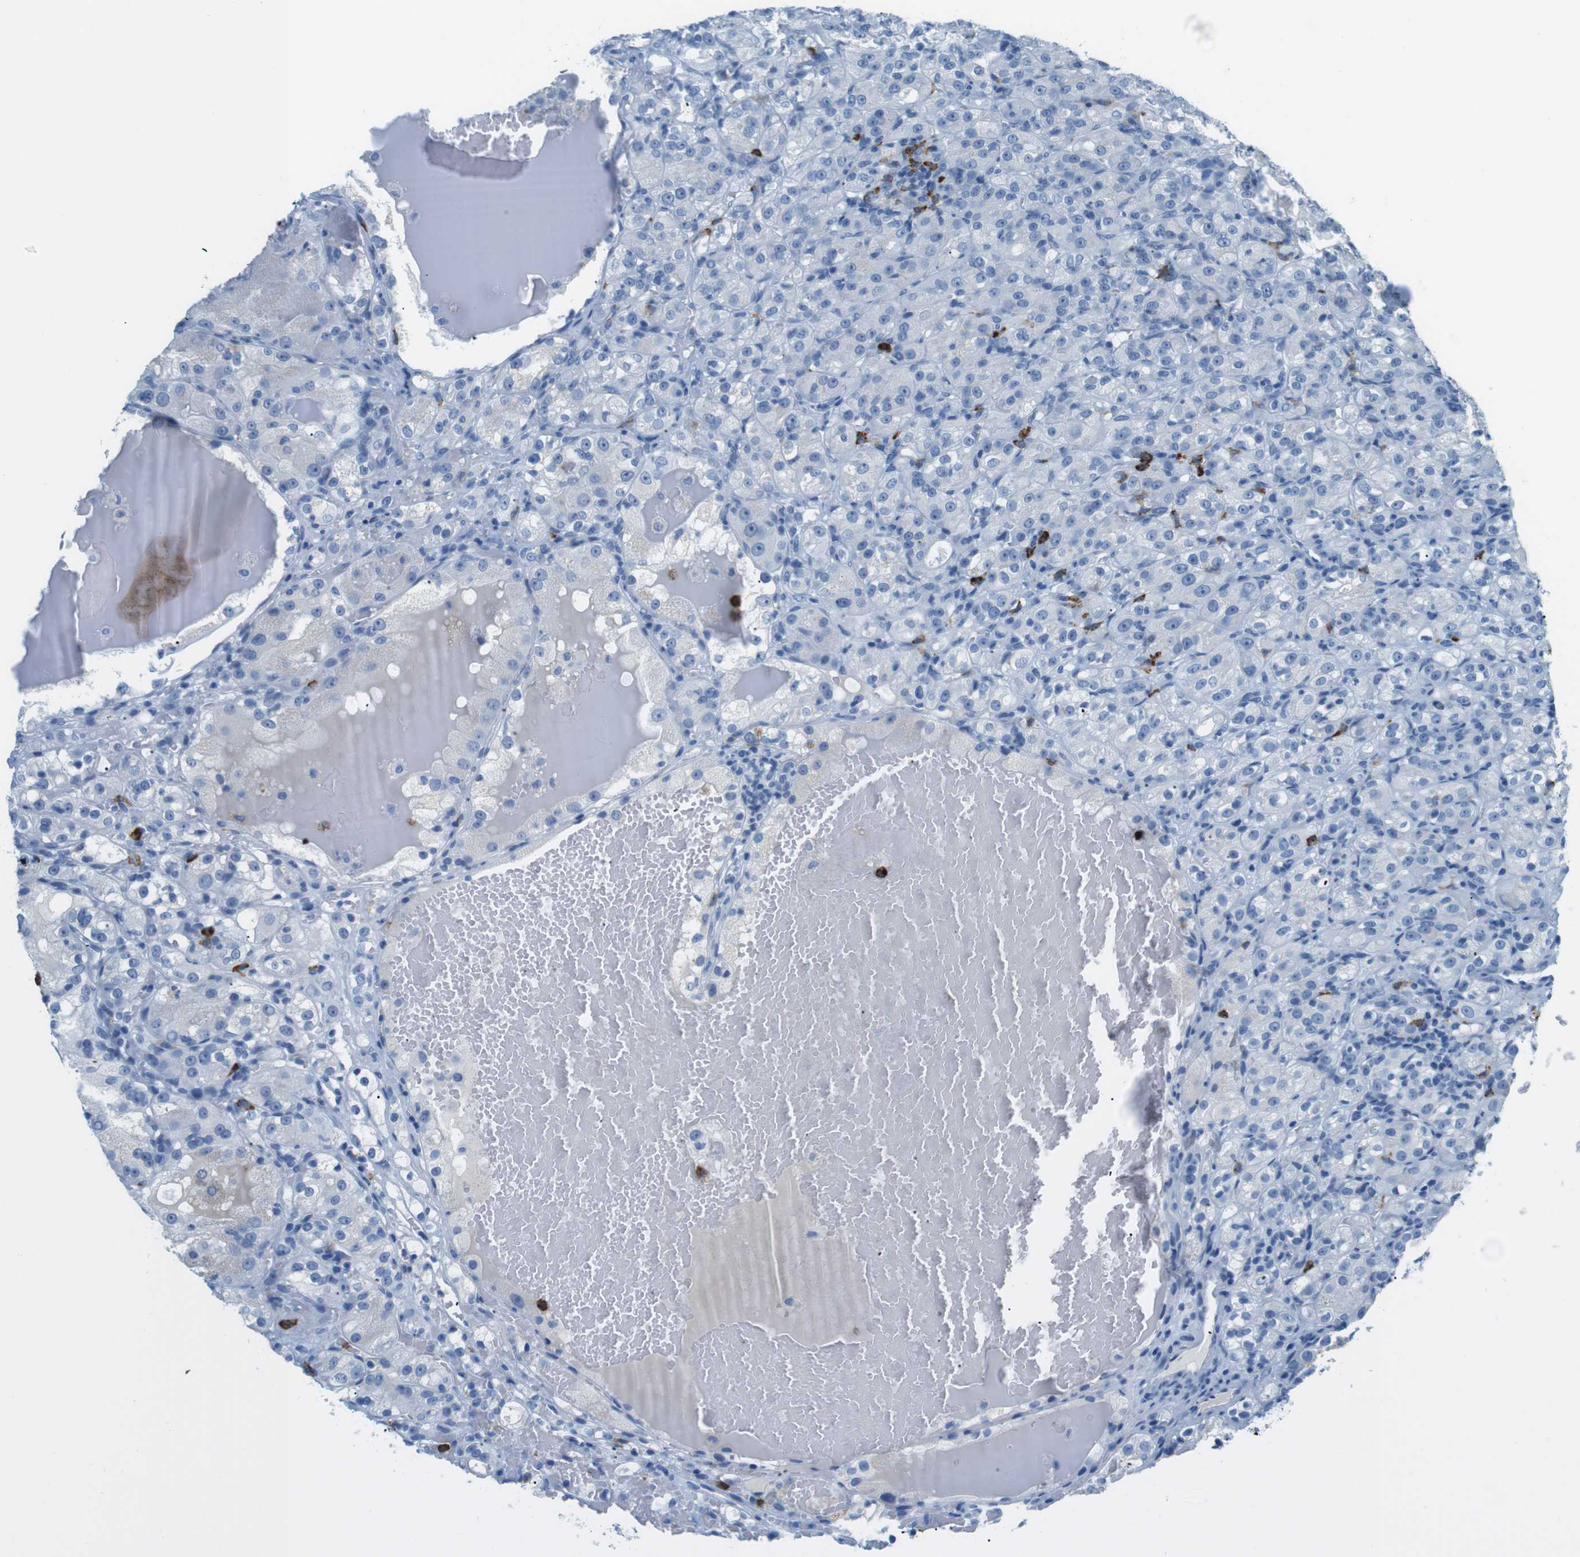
{"staining": {"intensity": "negative", "quantity": "none", "location": "none"}, "tissue": "renal cancer", "cell_type": "Tumor cells", "image_type": "cancer", "snomed": [{"axis": "morphology", "description": "Normal tissue, NOS"}, {"axis": "morphology", "description": "Adenocarcinoma, NOS"}, {"axis": "topography", "description": "Kidney"}], "caption": "The photomicrograph displays no significant expression in tumor cells of renal cancer.", "gene": "MCEMP1", "patient": {"sex": "male", "age": 61}}